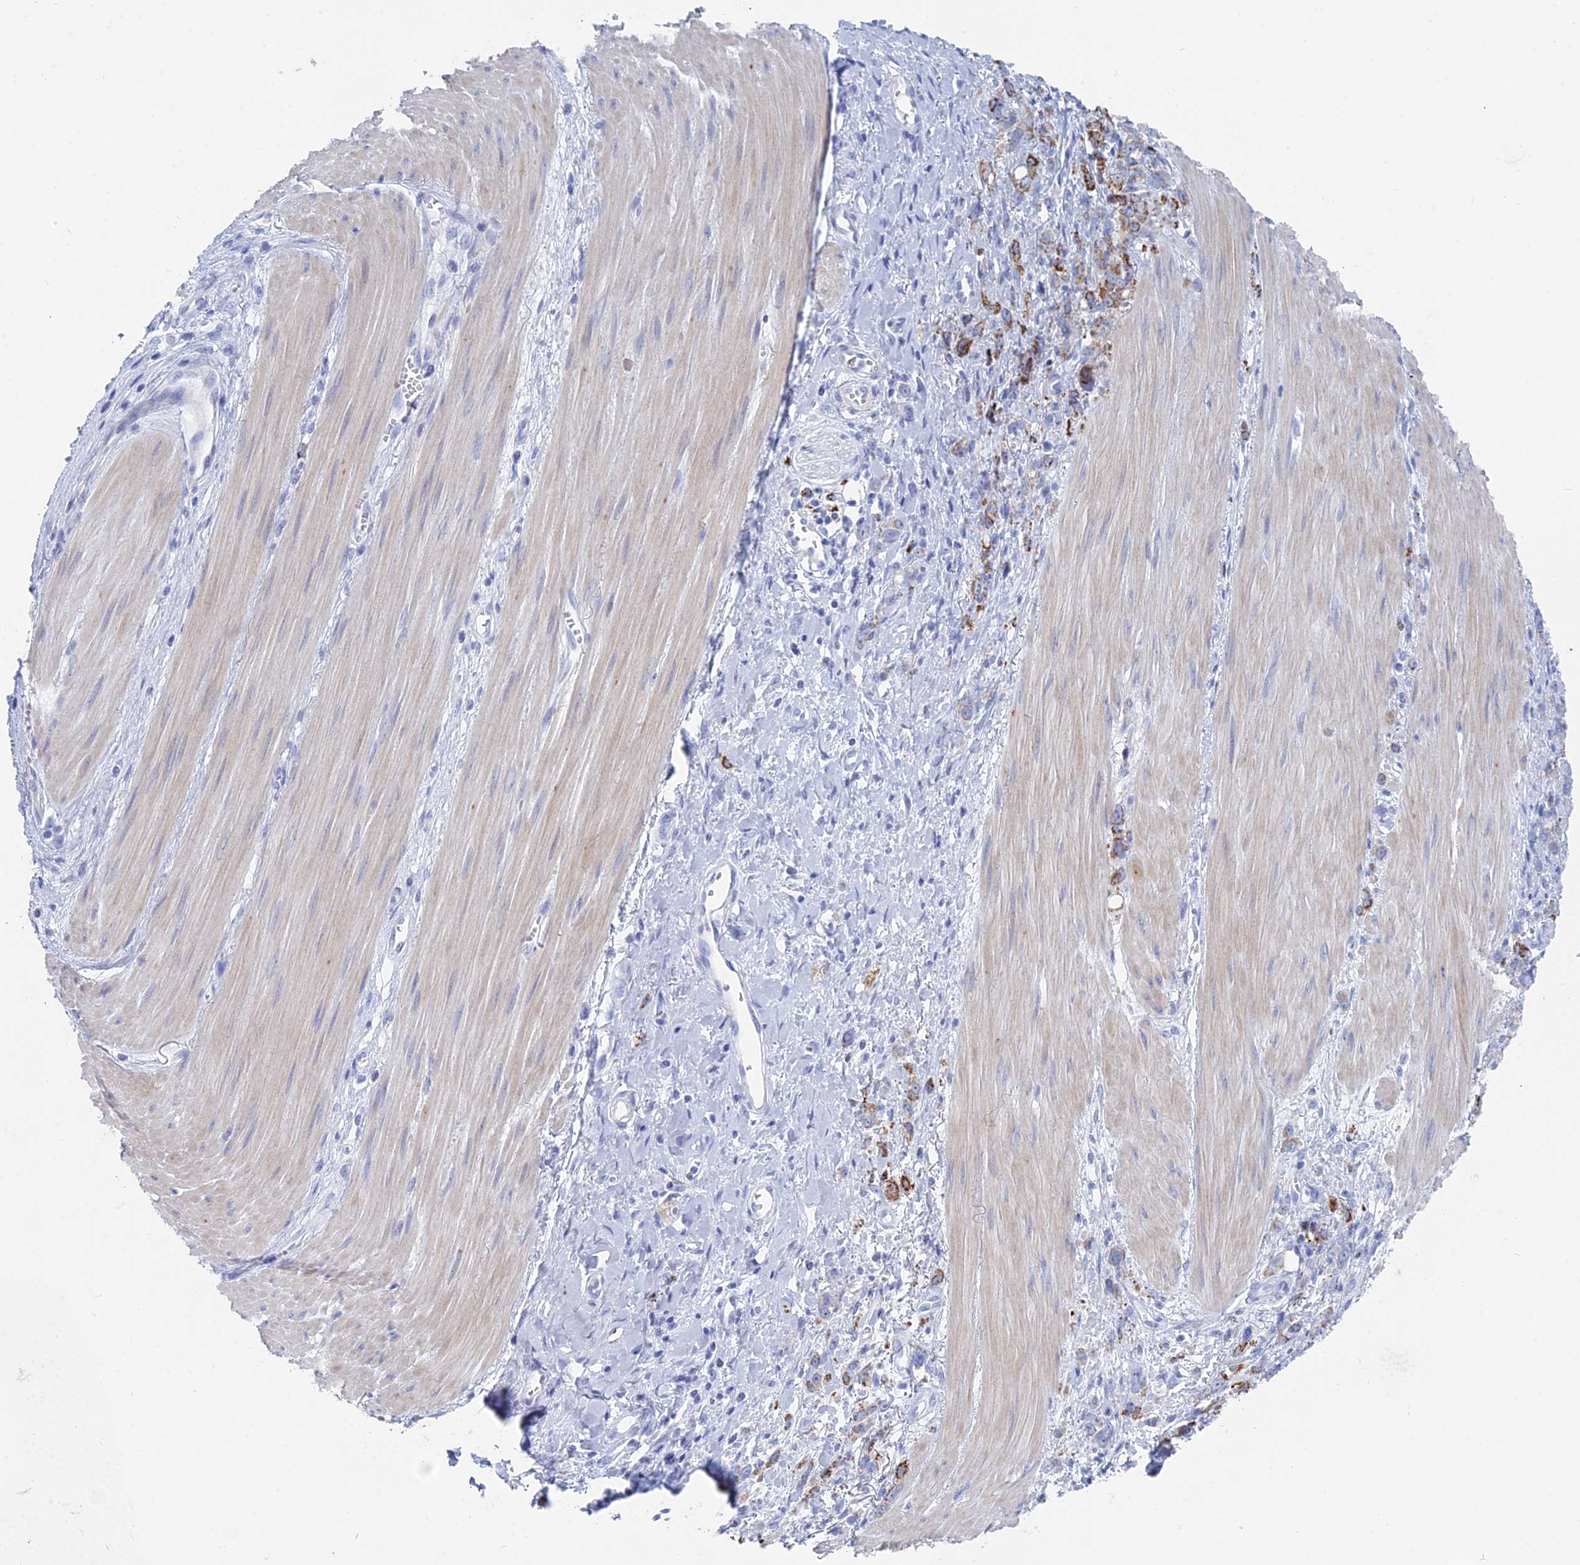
{"staining": {"intensity": "moderate", "quantity": "25%-75%", "location": "cytoplasmic/membranous"}, "tissue": "stomach cancer", "cell_type": "Tumor cells", "image_type": "cancer", "snomed": [{"axis": "morphology", "description": "Adenocarcinoma, NOS"}, {"axis": "topography", "description": "Stomach"}], "caption": "IHC image of neoplastic tissue: human adenocarcinoma (stomach) stained using immunohistochemistry demonstrates medium levels of moderate protein expression localized specifically in the cytoplasmic/membranous of tumor cells, appearing as a cytoplasmic/membranous brown color.", "gene": "ALMS1", "patient": {"sex": "female", "age": 76}}